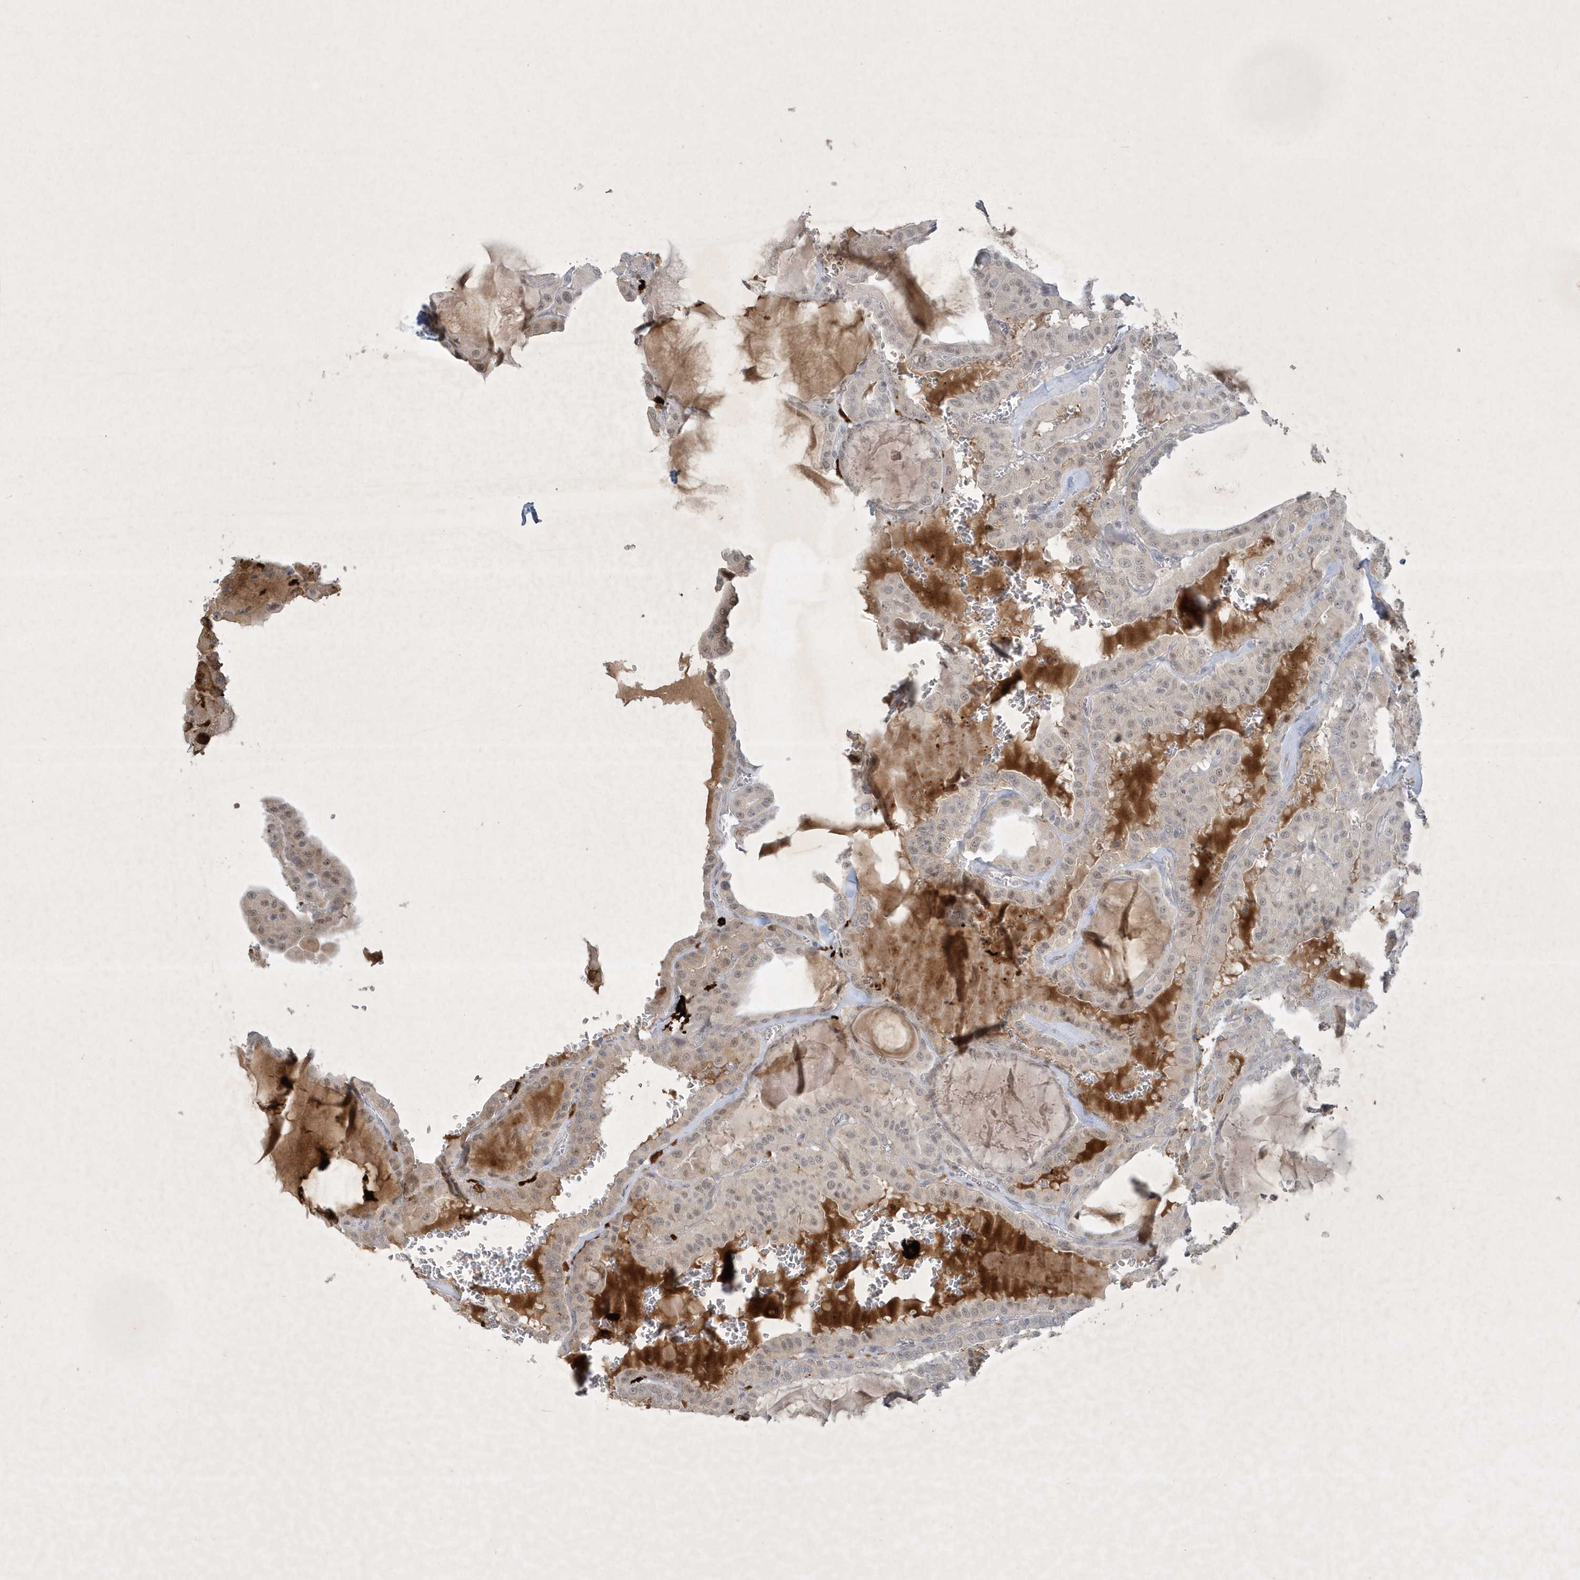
{"staining": {"intensity": "weak", "quantity": "25%-75%", "location": "nuclear"}, "tissue": "thyroid cancer", "cell_type": "Tumor cells", "image_type": "cancer", "snomed": [{"axis": "morphology", "description": "Papillary adenocarcinoma, NOS"}, {"axis": "topography", "description": "Thyroid gland"}], "caption": "This histopathology image demonstrates thyroid papillary adenocarcinoma stained with IHC to label a protein in brown. The nuclear of tumor cells show weak positivity for the protein. Nuclei are counter-stained blue.", "gene": "THG1L", "patient": {"sex": "male", "age": 52}}